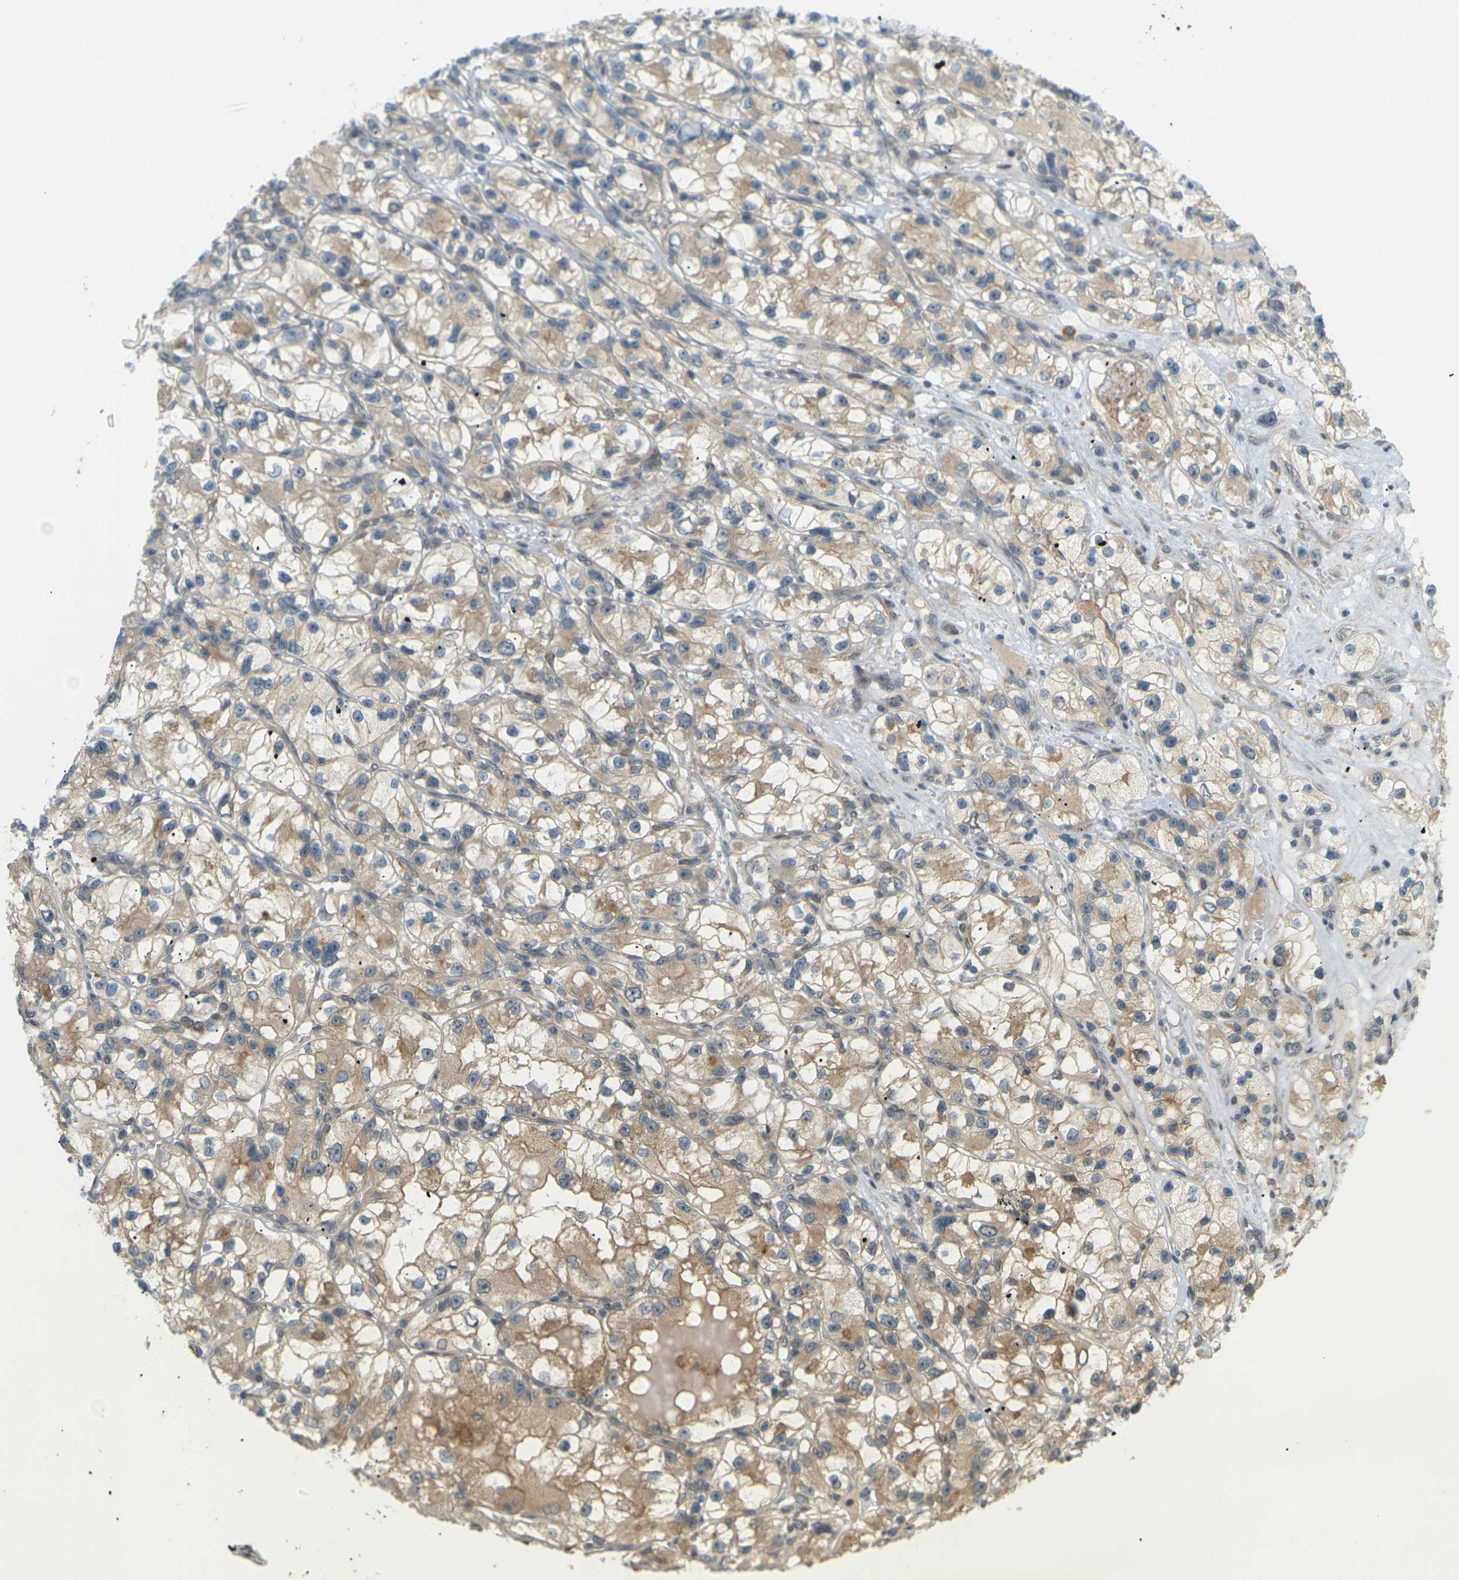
{"staining": {"intensity": "moderate", "quantity": ">75%", "location": "cytoplasmic/membranous"}, "tissue": "renal cancer", "cell_type": "Tumor cells", "image_type": "cancer", "snomed": [{"axis": "morphology", "description": "Adenocarcinoma, NOS"}, {"axis": "topography", "description": "Kidney"}], "caption": "Protein staining of renal cancer (adenocarcinoma) tissue reveals moderate cytoplasmic/membranous staining in approximately >75% of tumor cells. (DAB IHC, brown staining for protein, blue staining for nuclei).", "gene": "SOCS6", "patient": {"sex": "female", "age": 57}}